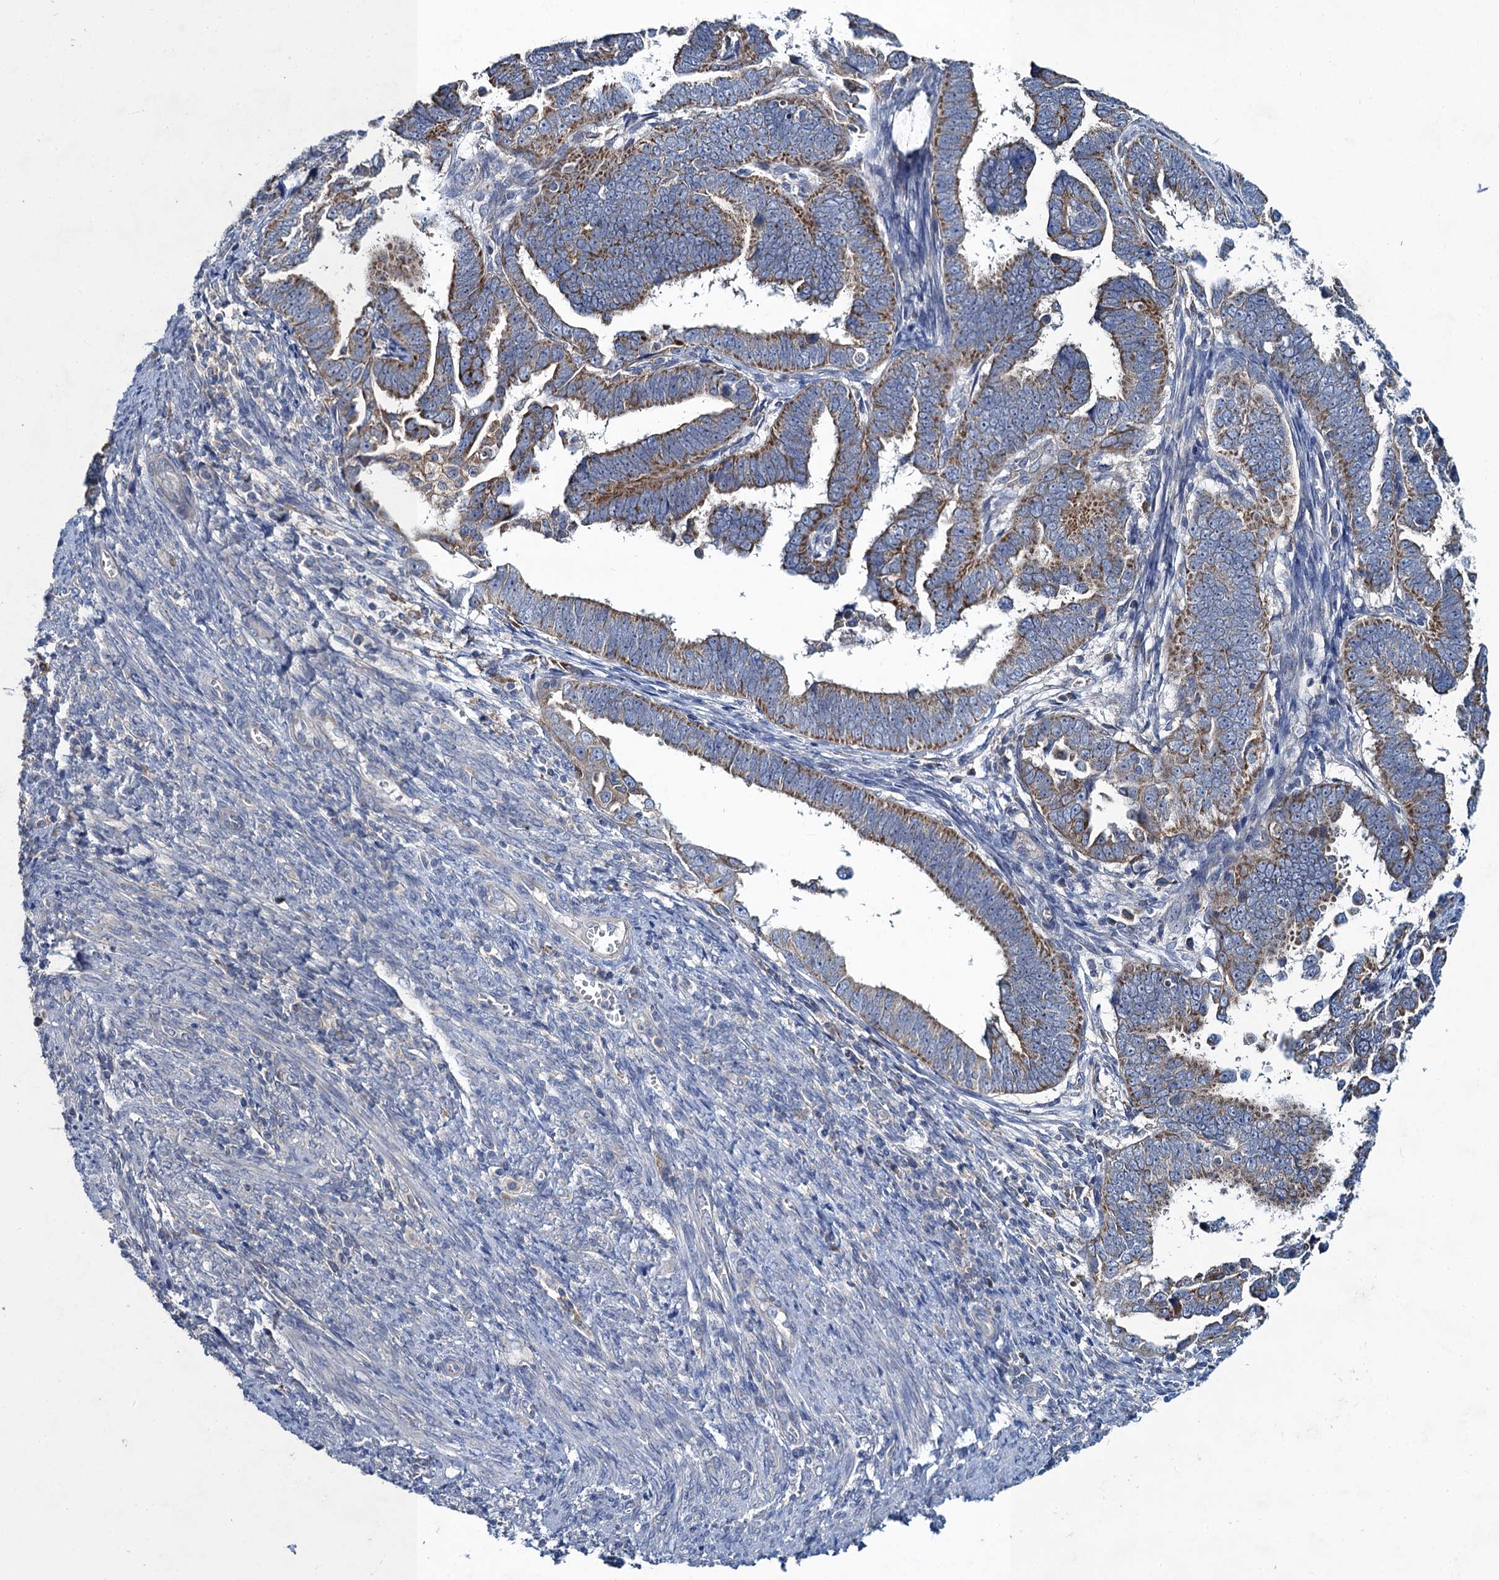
{"staining": {"intensity": "moderate", "quantity": ">75%", "location": "cytoplasmic/membranous"}, "tissue": "endometrial cancer", "cell_type": "Tumor cells", "image_type": "cancer", "snomed": [{"axis": "morphology", "description": "Adenocarcinoma, NOS"}, {"axis": "topography", "description": "Endometrium"}], "caption": "Immunohistochemistry (IHC) photomicrograph of human adenocarcinoma (endometrial) stained for a protein (brown), which demonstrates medium levels of moderate cytoplasmic/membranous staining in about >75% of tumor cells.", "gene": "SNAP29", "patient": {"sex": "female", "age": 75}}